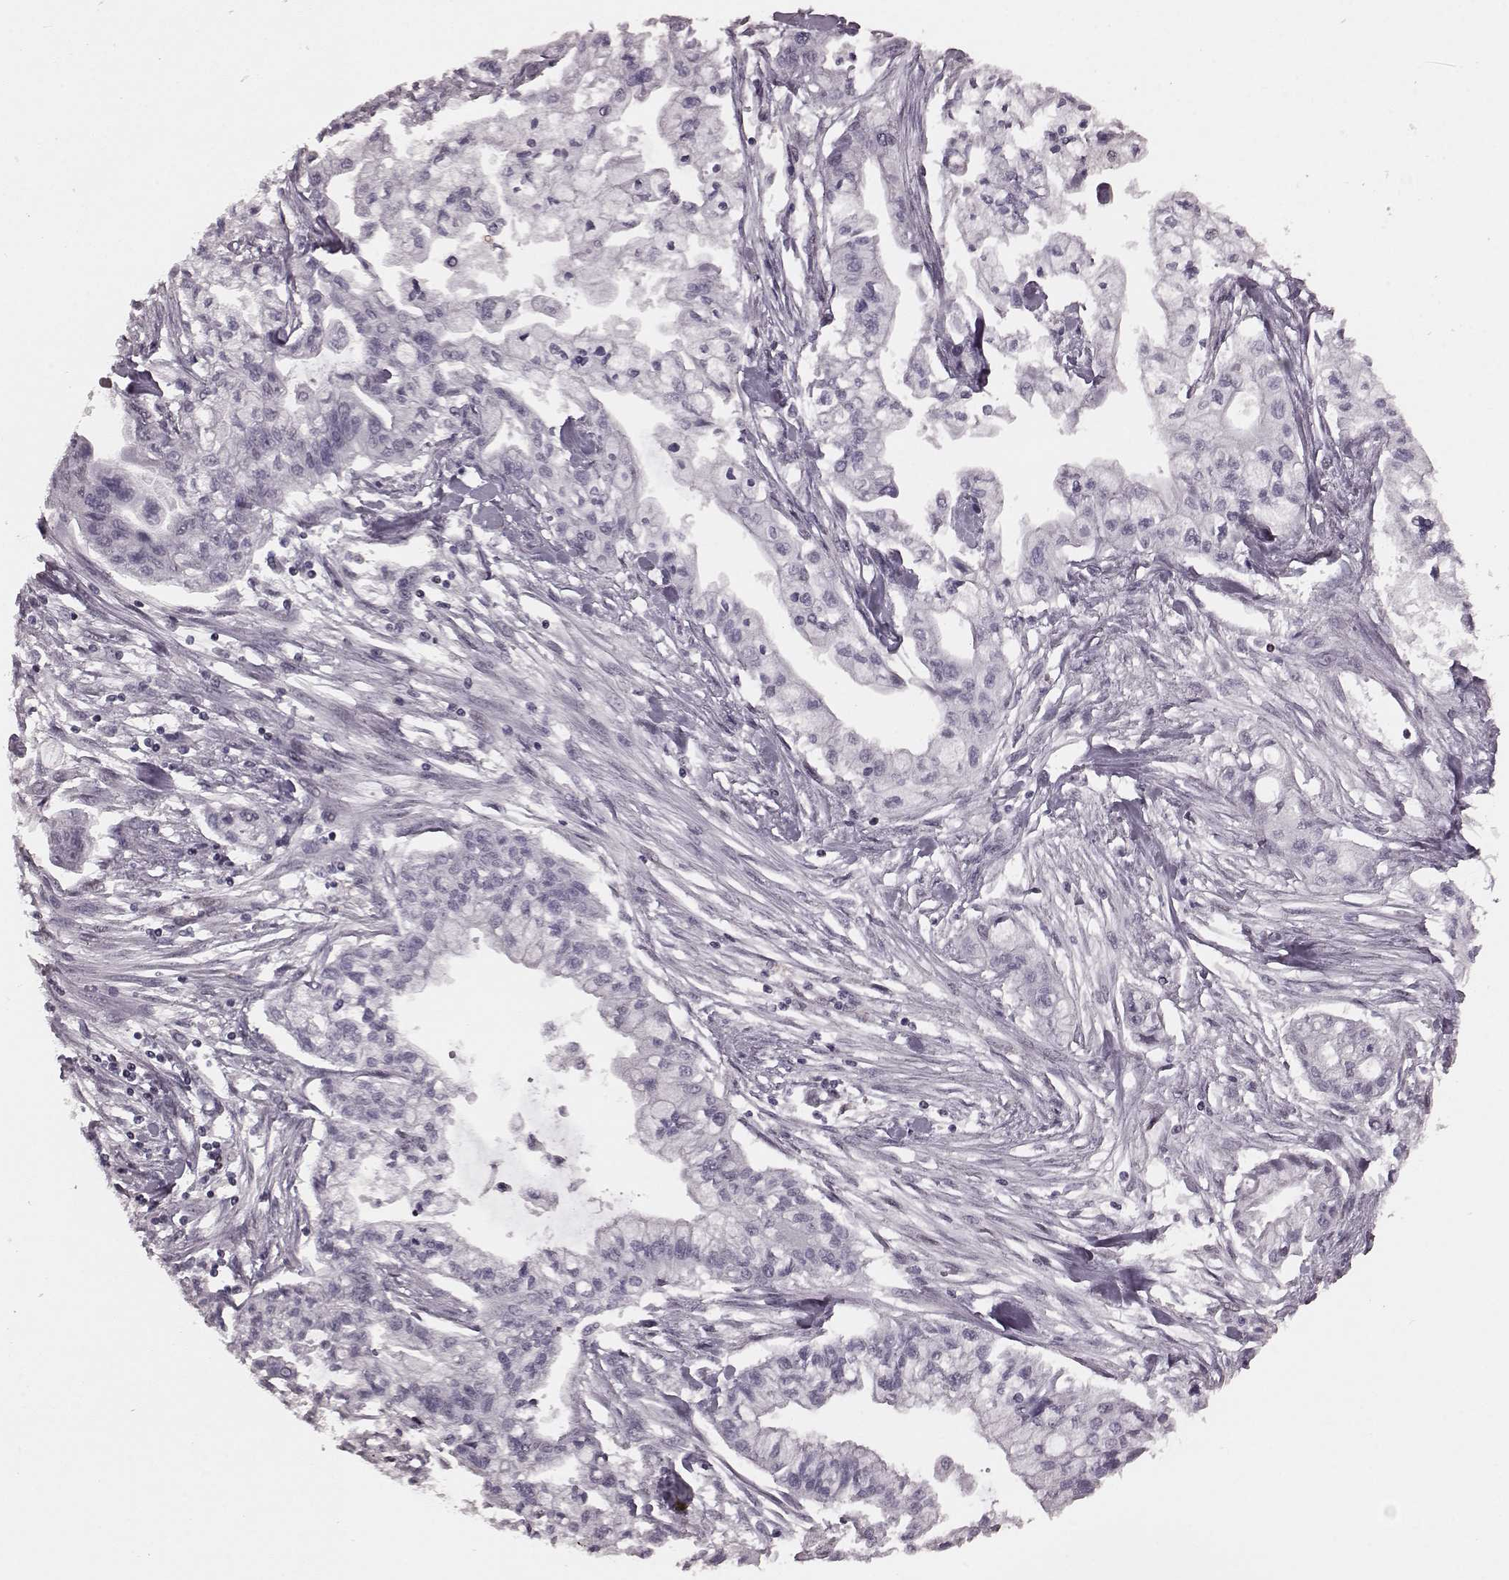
{"staining": {"intensity": "negative", "quantity": "none", "location": "none"}, "tissue": "pancreatic cancer", "cell_type": "Tumor cells", "image_type": "cancer", "snomed": [{"axis": "morphology", "description": "Adenocarcinoma, NOS"}, {"axis": "topography", "description": "Pancreas"}], "caption": "DAB immunohistochemical staining of human pancreatic cancer displays no significant staining in tumor cells.", "gene": "NR2C1", "patient": {"sex": "male", "age": 54}}